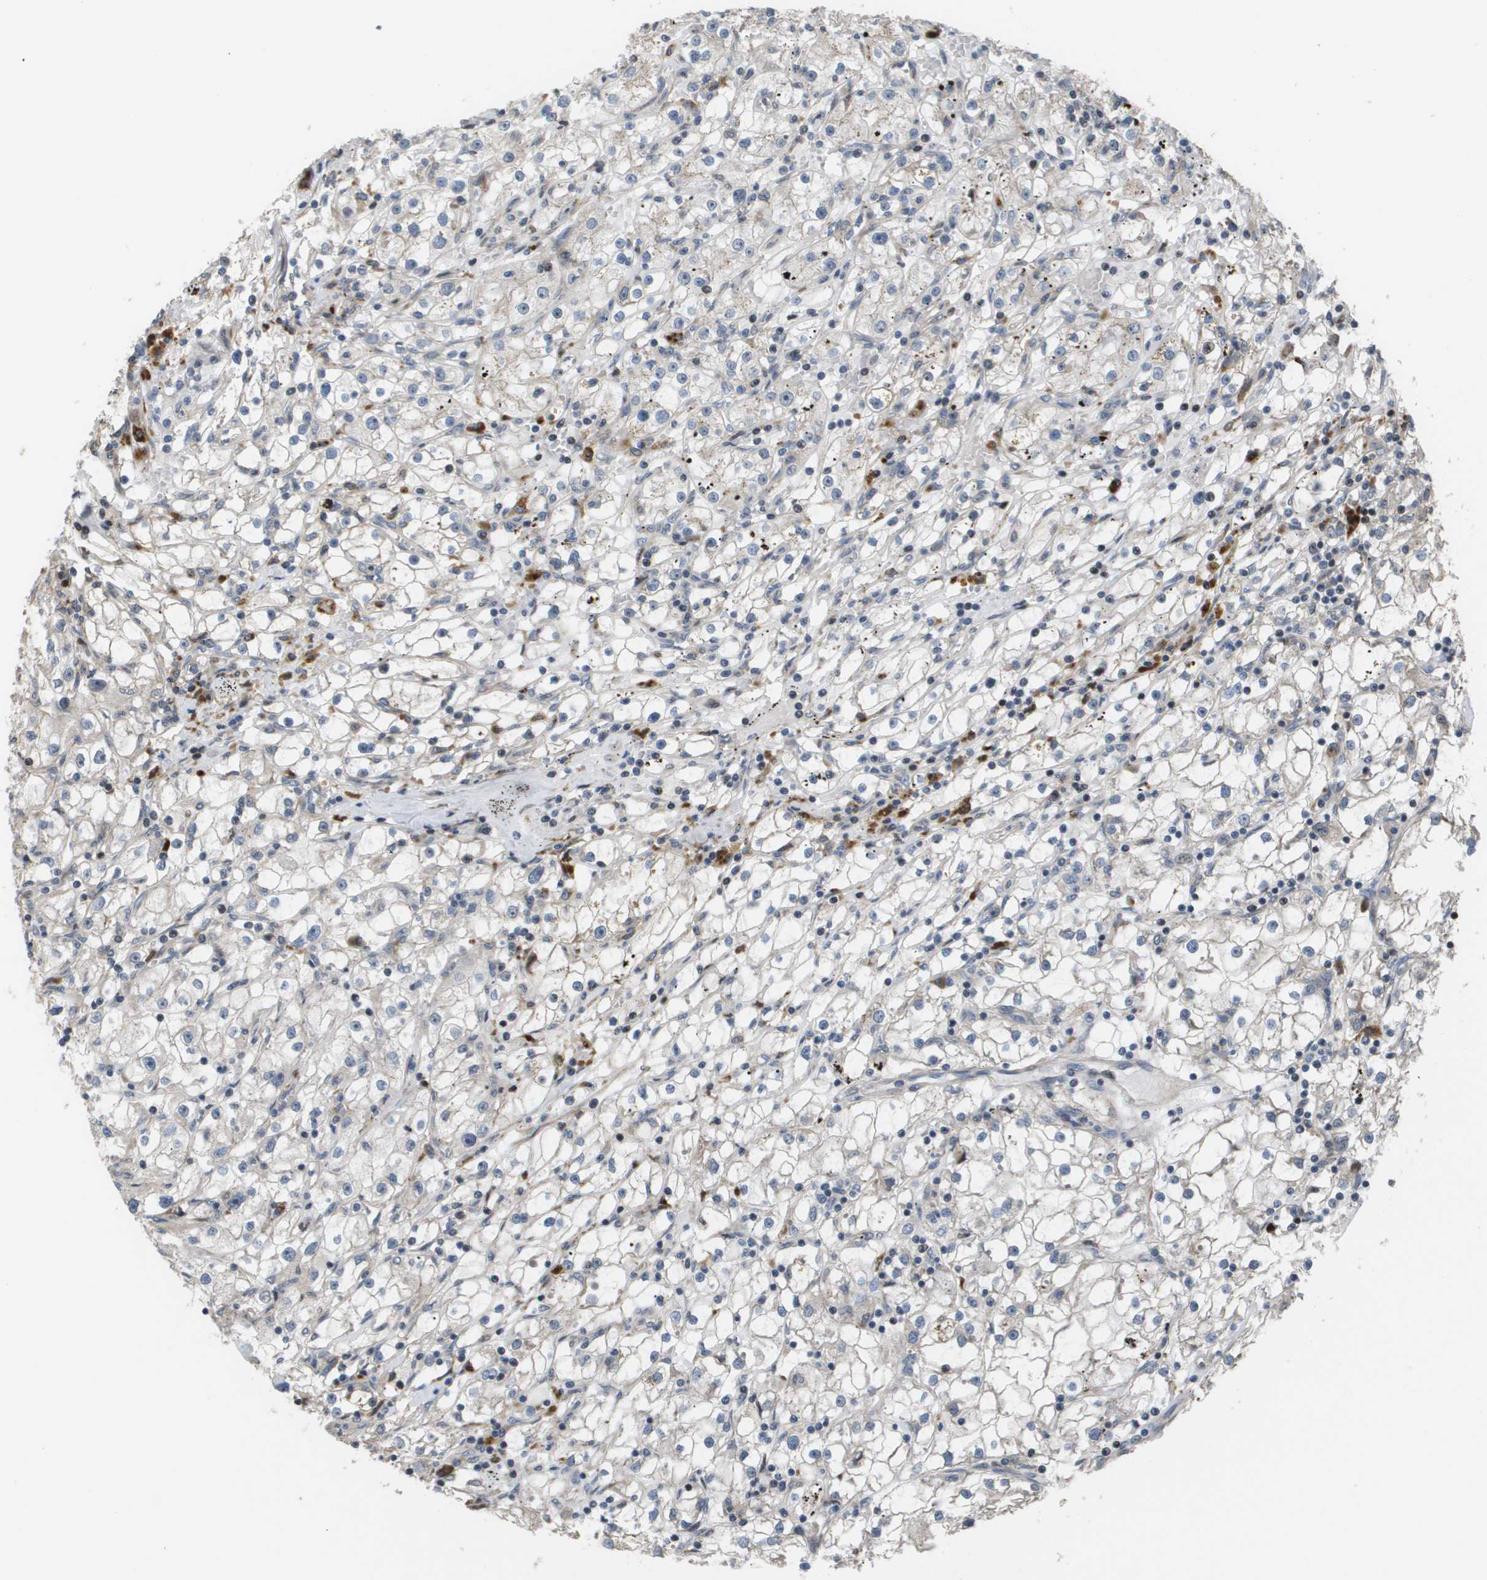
{"staining": {"intensity": "negative", "quantity": "none", "location": "none"}, "tissue": "renal cancer", "cell_type": "Tumor cells", "image_type": "cancer", "snomed": [{"axis": "morphology", "description": "Adenocarcinoma, NOS"}, {"axis": "topography", "description": "Kidney"}], "caption": "A high-resolution image shows immunohistochemistry (IHC) staining of renal cancer, which exhibits no significant positivity in tumor cells. (DAB (3,3'-diaminobenzidine) IHC visualized using brightfield microscopy, high magnification).", "gene": "AXIN2", "patient": {"sex": "male", "age": 56}}